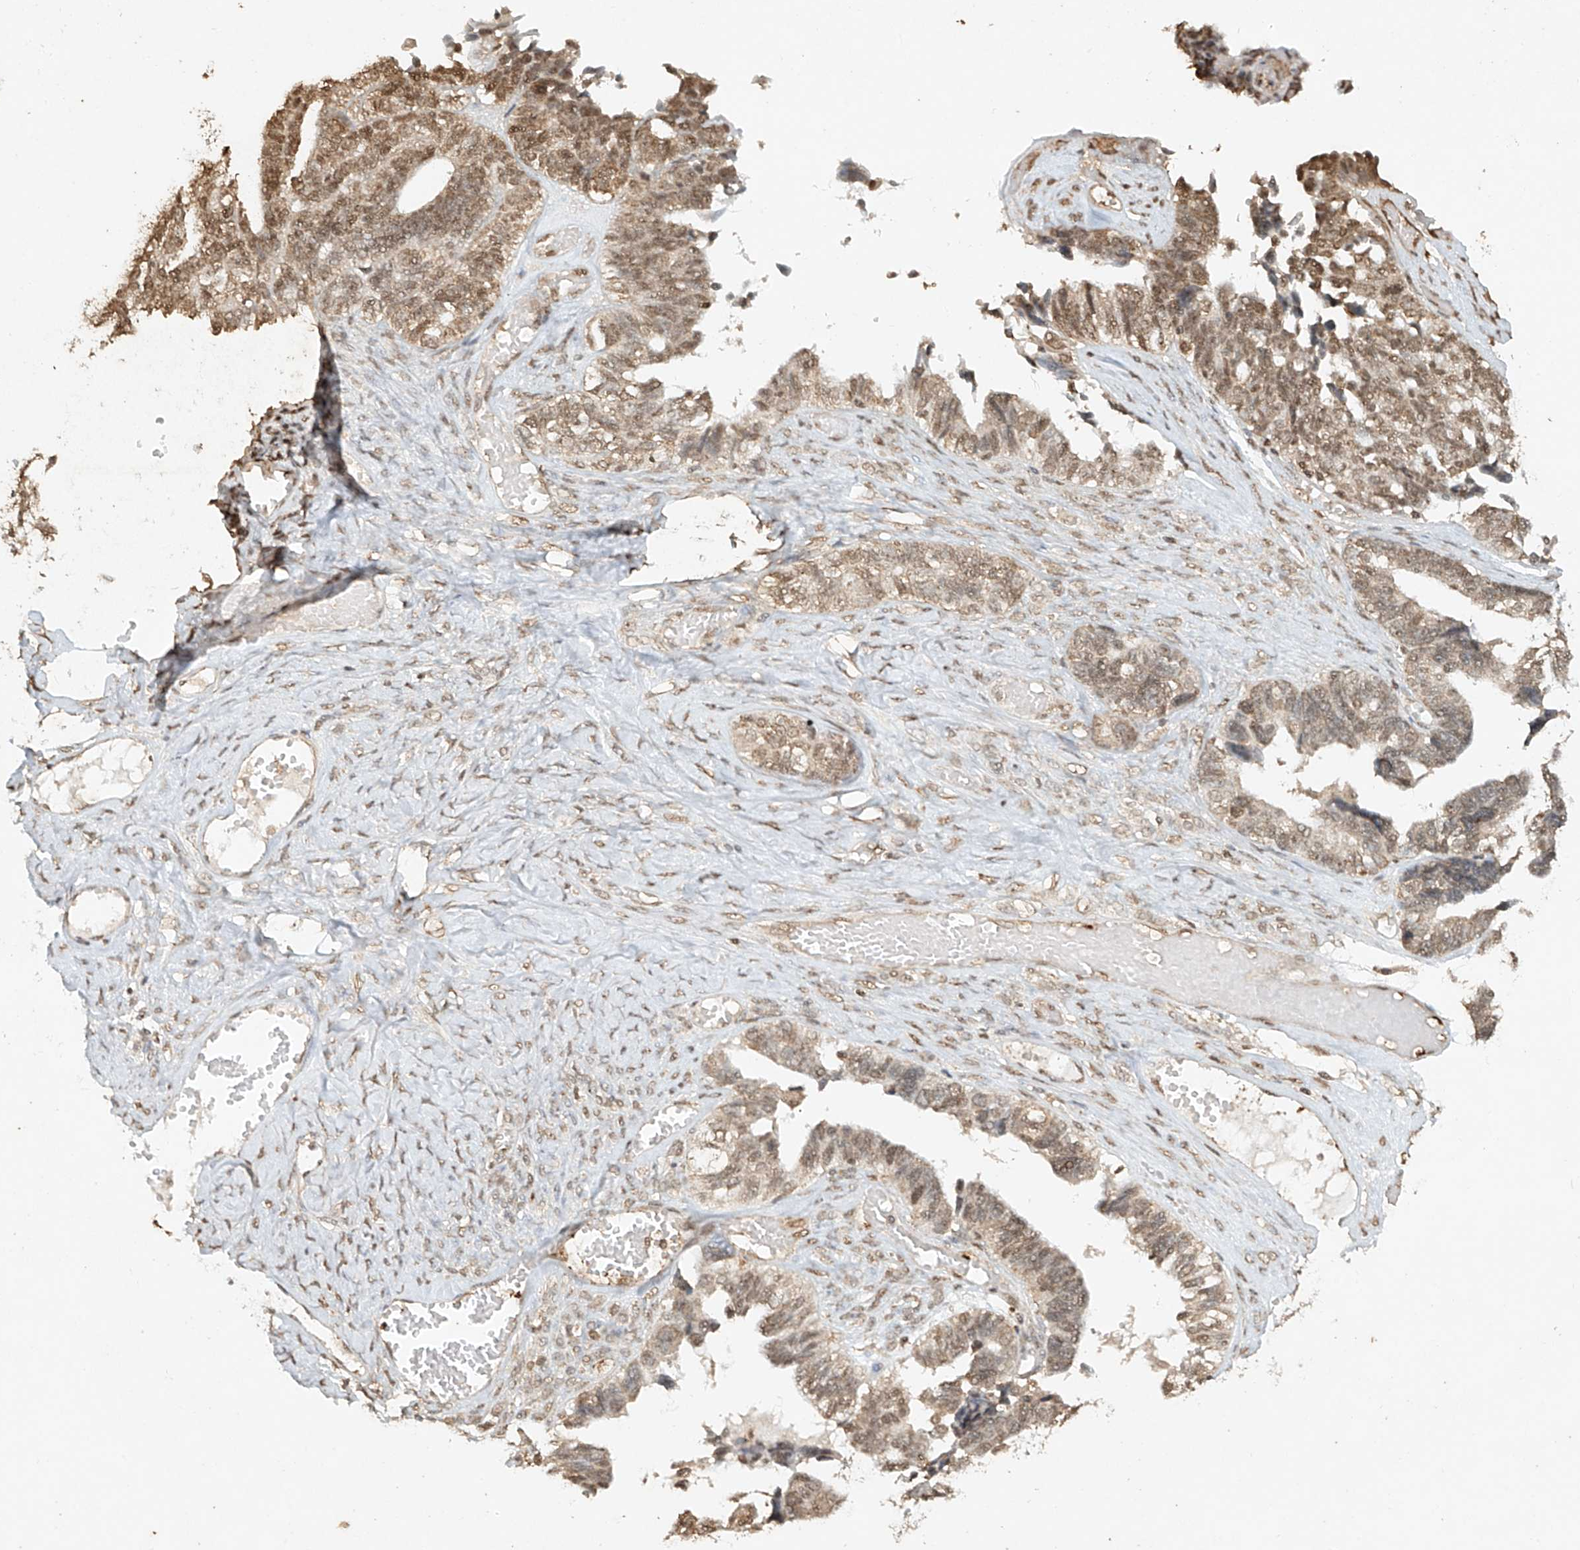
{"staining": {"intensity": "moderate", "quantity": ">75%", "location": "nuclear"}, "tissue": "ovarian cancer", "cell_type": "Tumor cells", "image_type": "cancer", "snomed": [{"axis": "morphology", "description": "Cystadenocarcinoma, serous, NOS"}, {"axis": "topography", "description": "Ovary"}], "caption": "Ovarian cancer stained with a brown dye exhibits moderate nuclear positive expression in about >75% of tumor cells.", "gene": "TIGAR", "patient": {"sex": "female", "age": 79}}